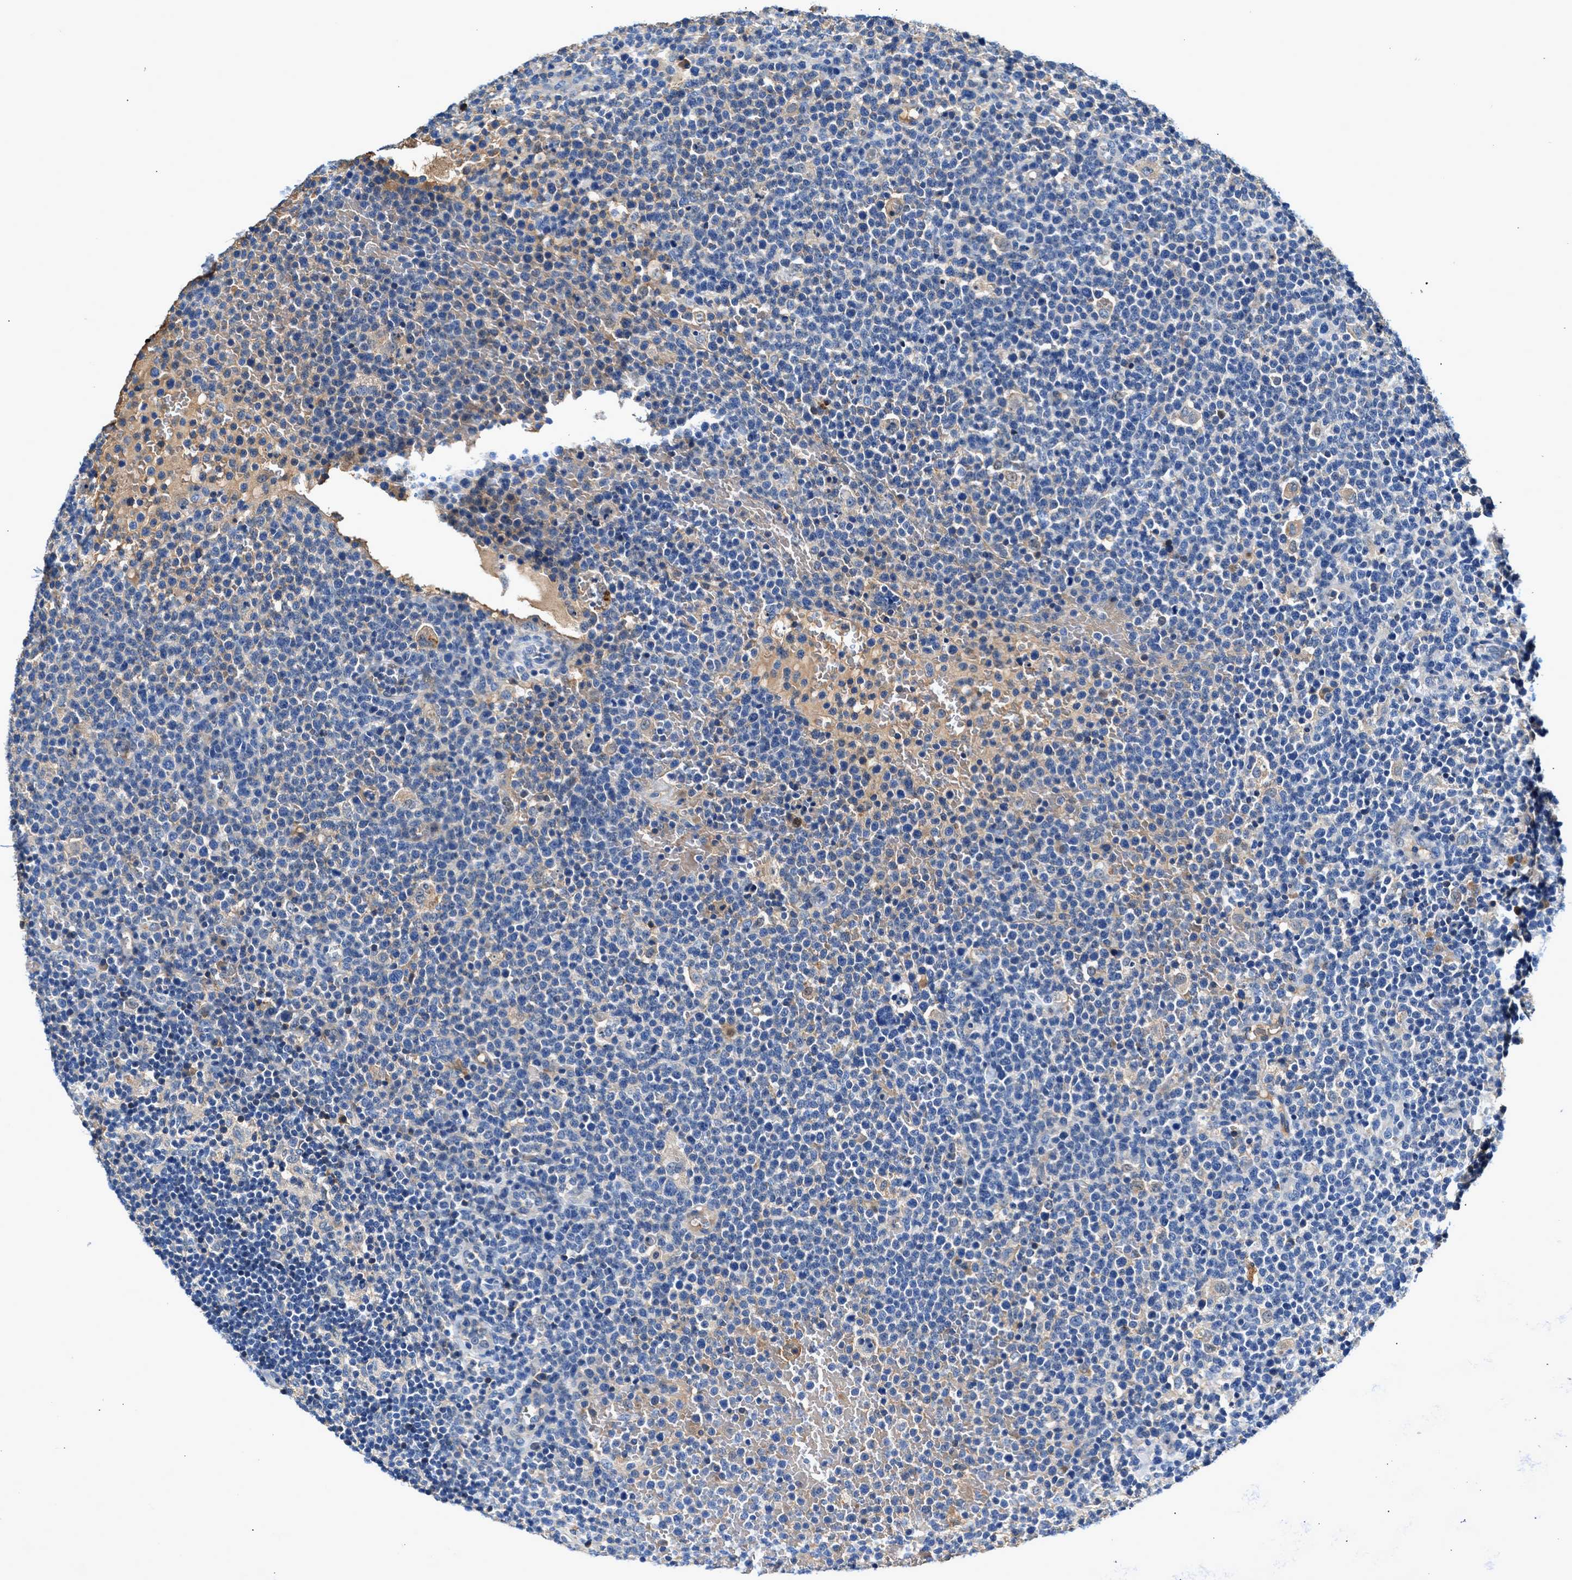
{"staining": {"intensity": "negative", "quantity": "none", "location": "none"}, "tissue": "lymphoma", "cell_type": "Tumor cells", "image_type": "cancer", "snomed": [{"axis": "morphology", "description": "Malignant lymphoma, non-Hodgkin's type, High grade"}, {"axis": "topography", "description": "Lymph node"}], "caption": "Tumor cells show no significant positivity in lymphoma.", "gene": "RWDD2B", "patient": {"sex": "male", "age": 61}}